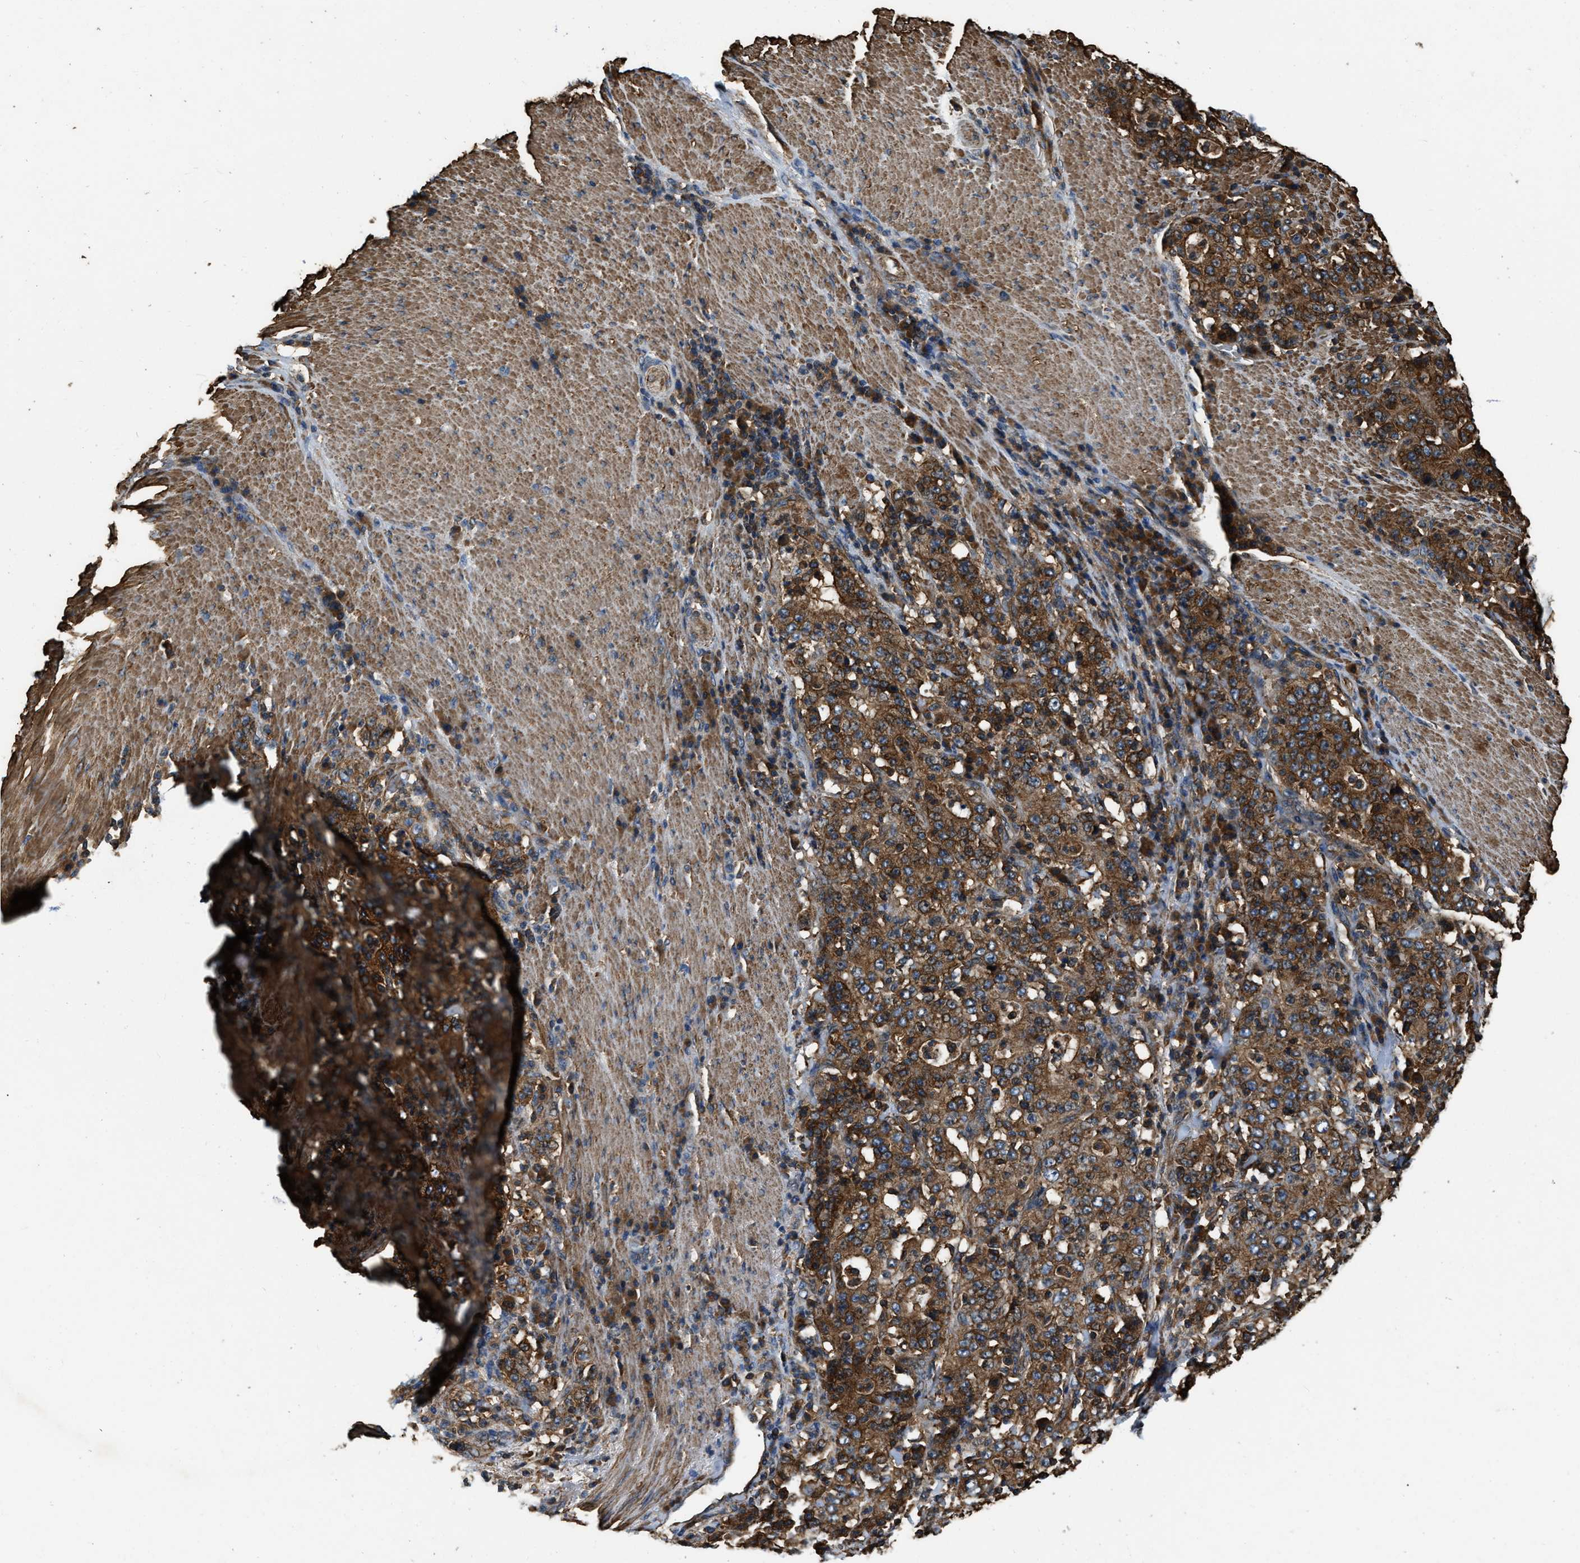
{"staining": {"intensity": "strong", "quantity": ">75%", "location": "cytoplasmic/membranous"}, "tissue": "stomach cancer", "cell_type": "Tumor cells", "image_type": "cancer", "snomed": [{"axis": "morphology", "description": "Normal tissue, NOS"}, {"axis": "morphology", "description": "Adenocarcinoma, NOS"}, {"axis": "topography", "description": "Stomach, upper"}, {"axis": "topography", "description": "Stomach"}], "caption": "Human adenocarcinoma (stomach) stained for a protein (brown) shows strong cytoplasmic/membranous positive staining in approximately >75% of tumor cells.", "gene": "YARS1", "patient": {"sex": "male", "age": 59}}